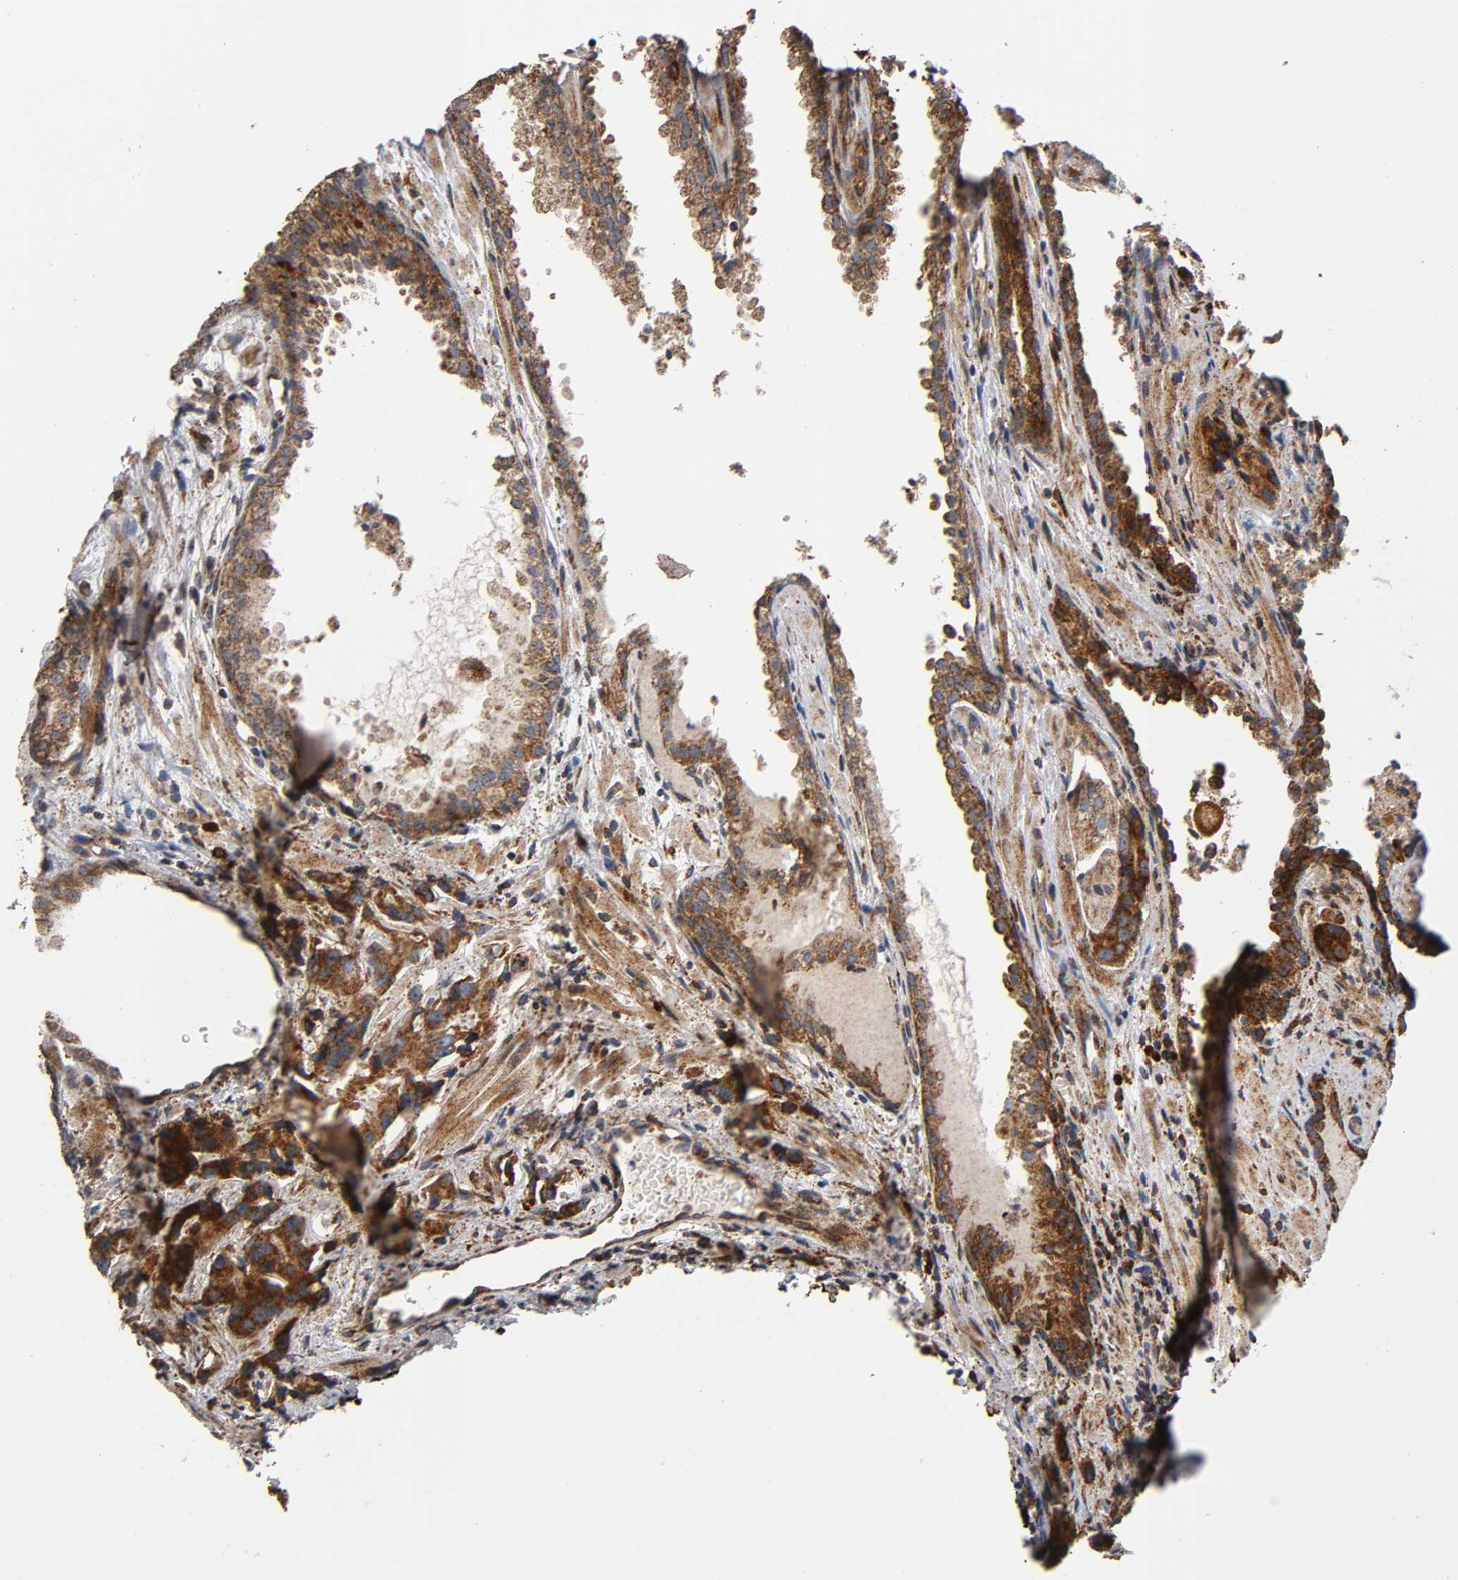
{"staining": {"intensity": "moderate", "quantity": ">75%", "location": "cytoplasmic/membranous"}, "tissue": "prostate cancer", "cell_type": "Tumor cells", "image_type": "cancer", "snomed": [{"axis": "morphology", "description": "Adenocarcinoma, High grade"}, {"axis": "topography", "description": "Prostate"}], "caption": "Protein positivity by IHC demonstrates moderate cytoplasmic/membranous positivity in about >75% of tumor cells in prostate cancer.", "gene": "MAP3K1", "patient": {"sex": "male", "age": 58}}